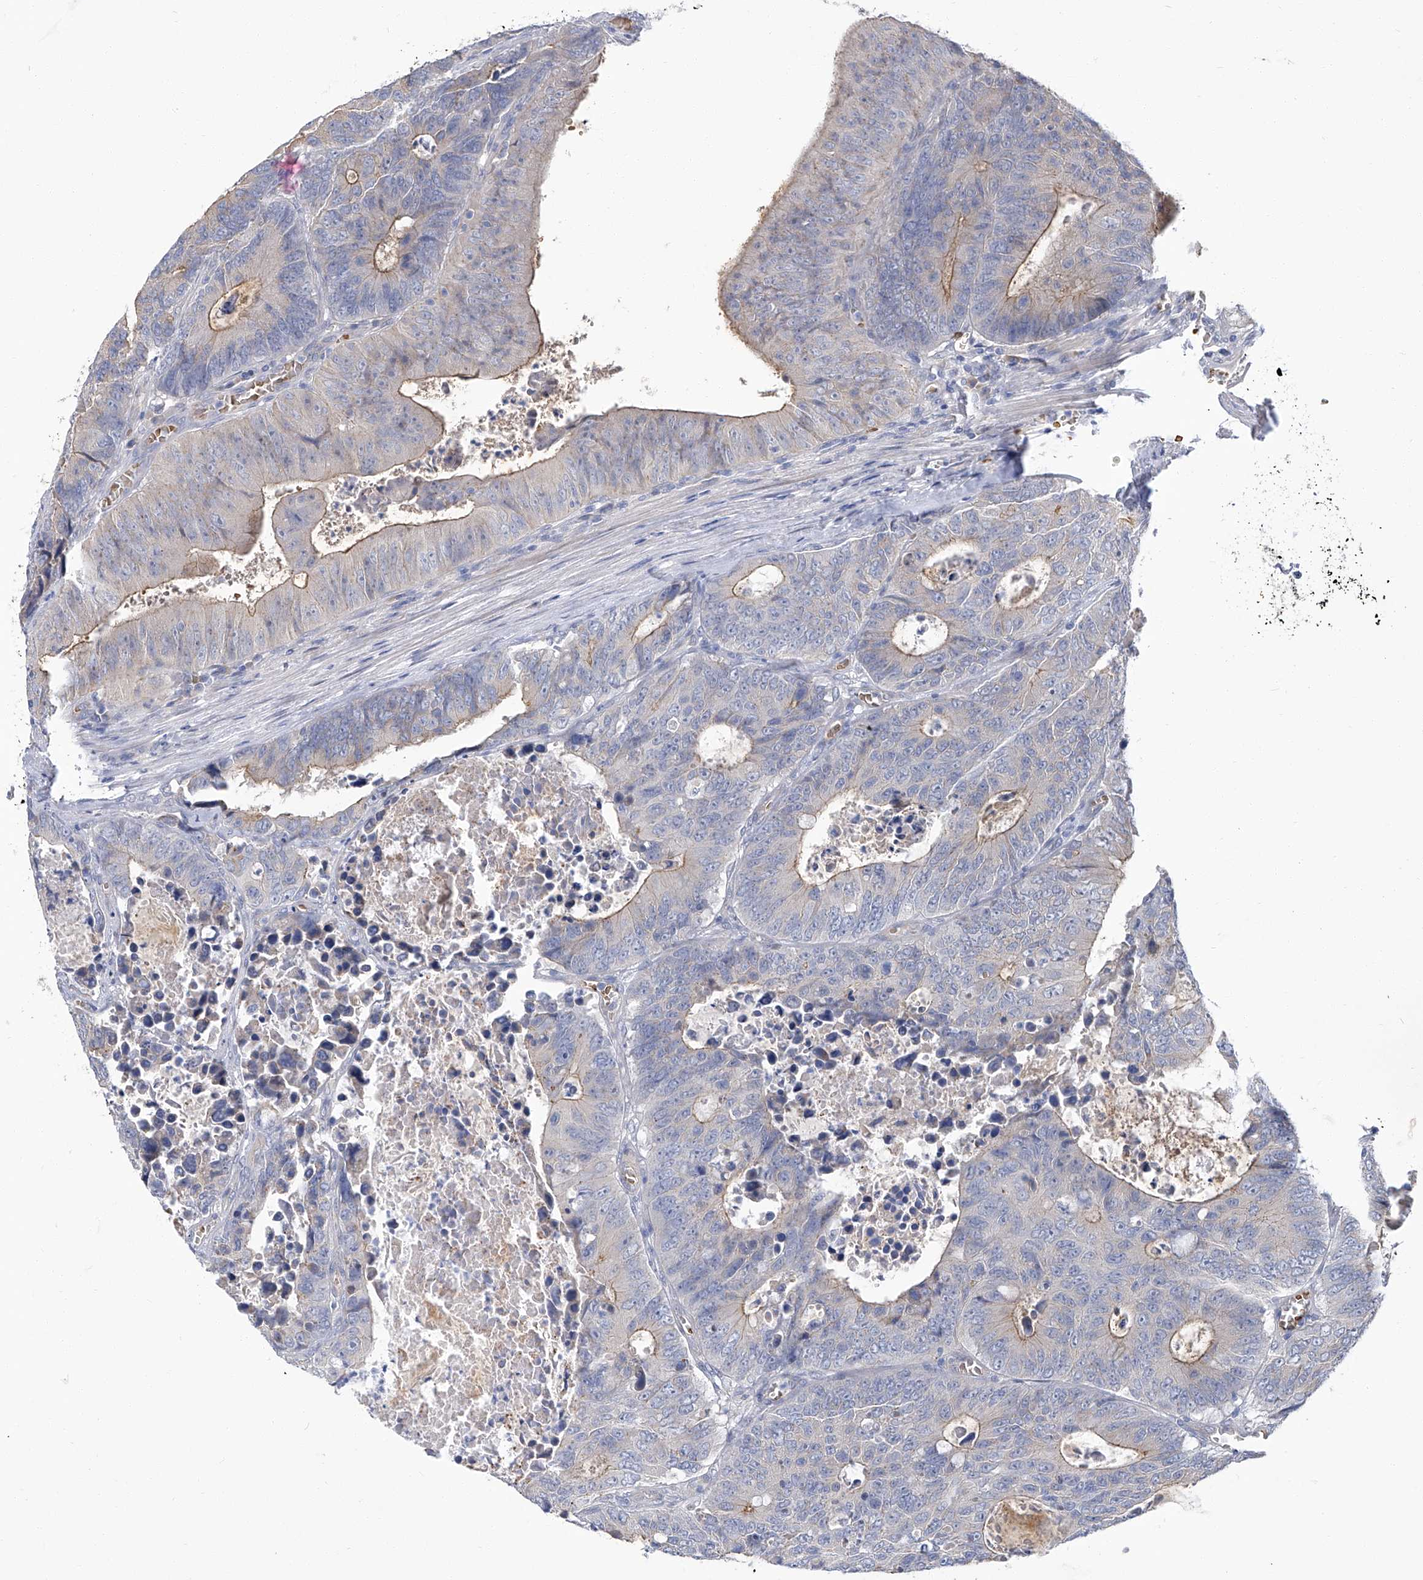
{"staining": {"intensity": "moderate", "quantity": "<25%", "location": "cytoplasmic/membranous"}, "tissue": "colorectal cancer", "cell_type": "Tumor cells", "image_type": "cancer", "snomed": [{"axis": "morphology", "description": "Adenocarcinoma, NOS"}, {"axis": "topography", "description": "Colon"}], "caption": "Tumor cells reveal moderate cytoplasmic/membranous staining in about <25% of cells in colorectal adenocarcinoma.", "gene": "PARD3", "patient": {"sex": "male", "age": 87}}